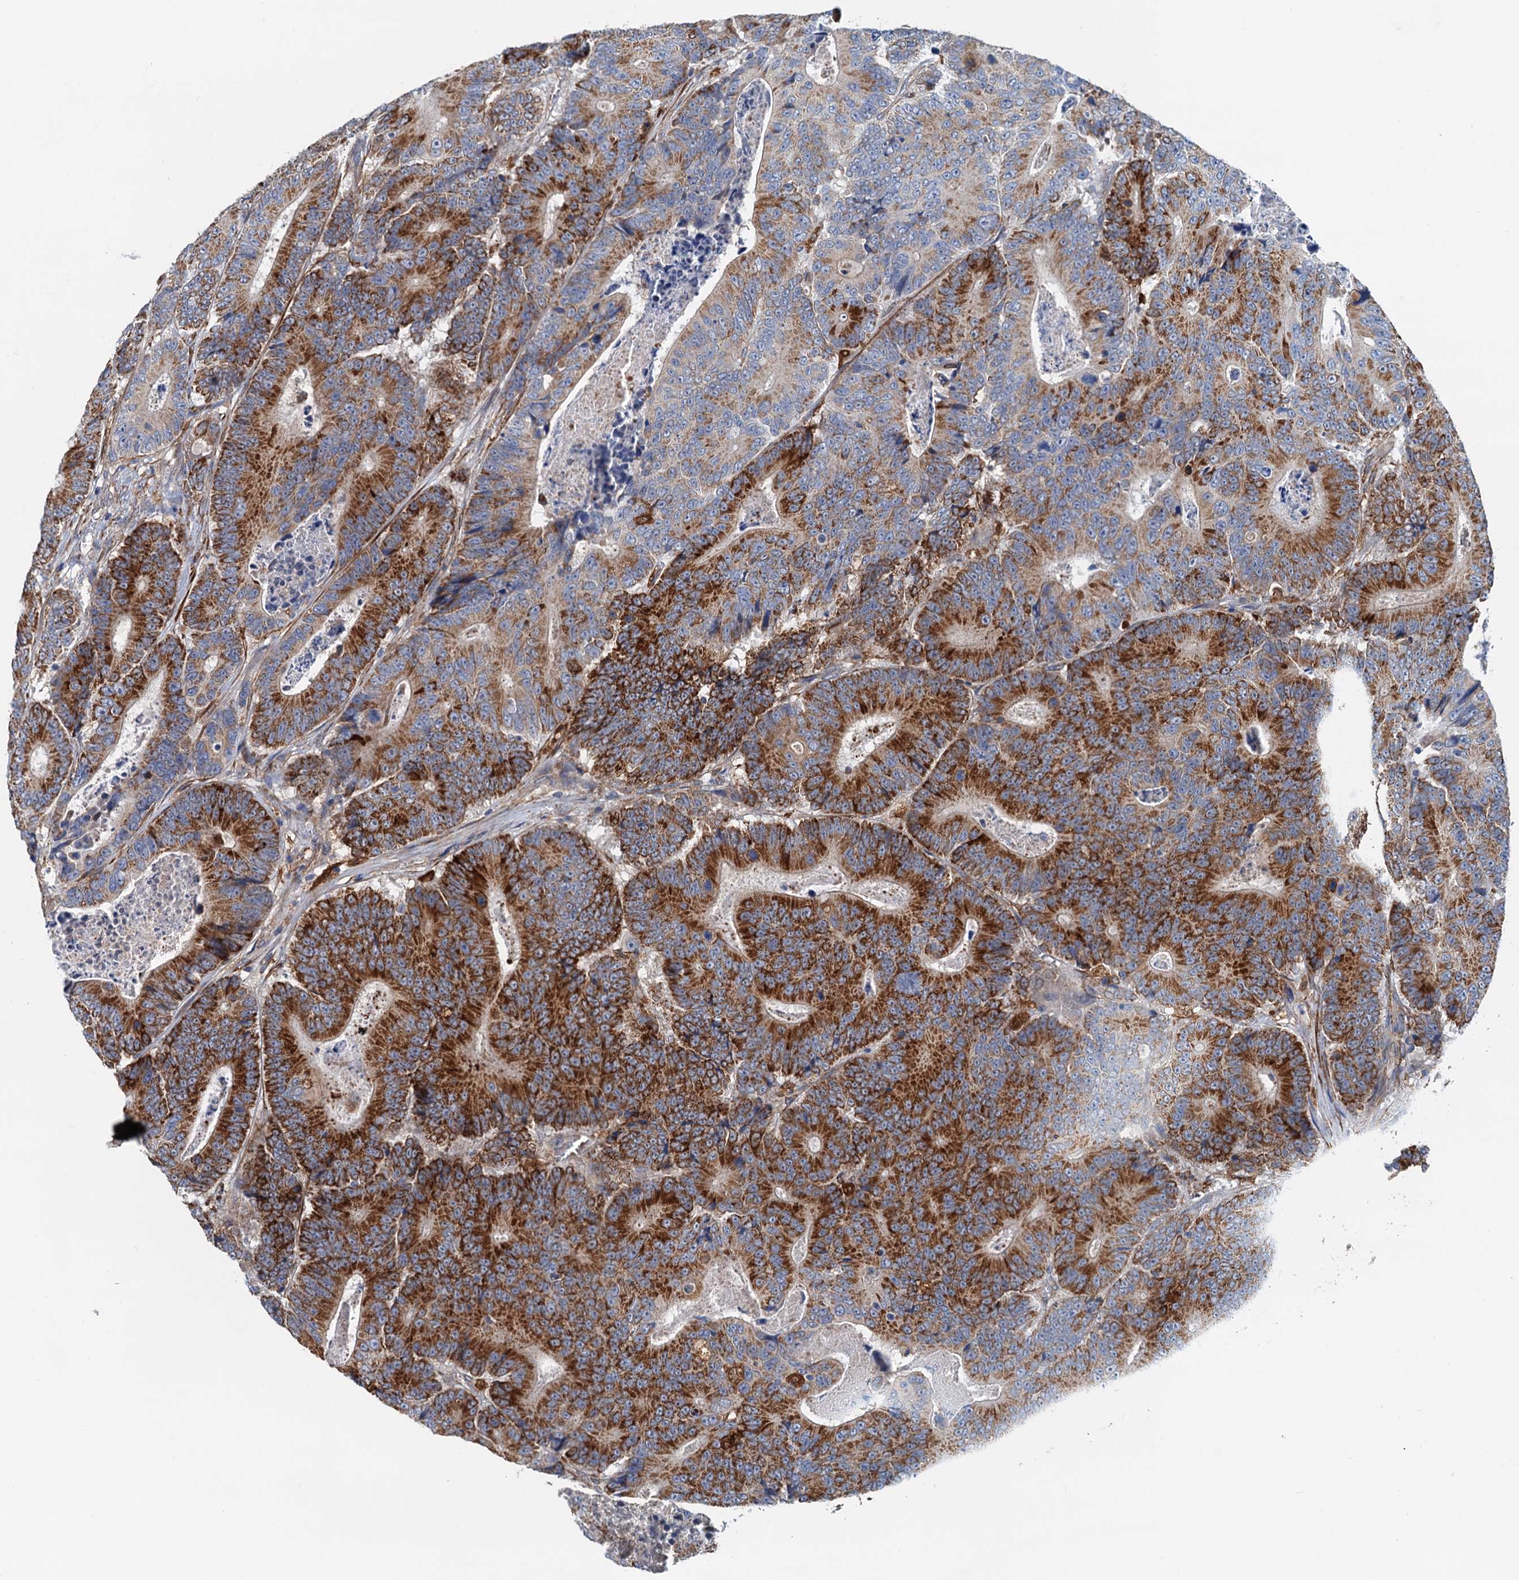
{"staining": {"intensity": "strong", "quantity": "25%-75%", "location": "cytoplasmic/membranous"}, "tissue": "colorectal cancer", "cell_type": "Tumor cells", "image_type": "cancer", "snomed": [{"axis": "morphology", "description": "Adenocarcinoma, NOS"}, {"axis": "topography", "description": "Colon"}], "caption": "Human colorectal cancer stained with a protein marker displays strong staining in tumor cells.", "gene": "CSTPP1", "patient": {"sex": "male", "age": 83}}